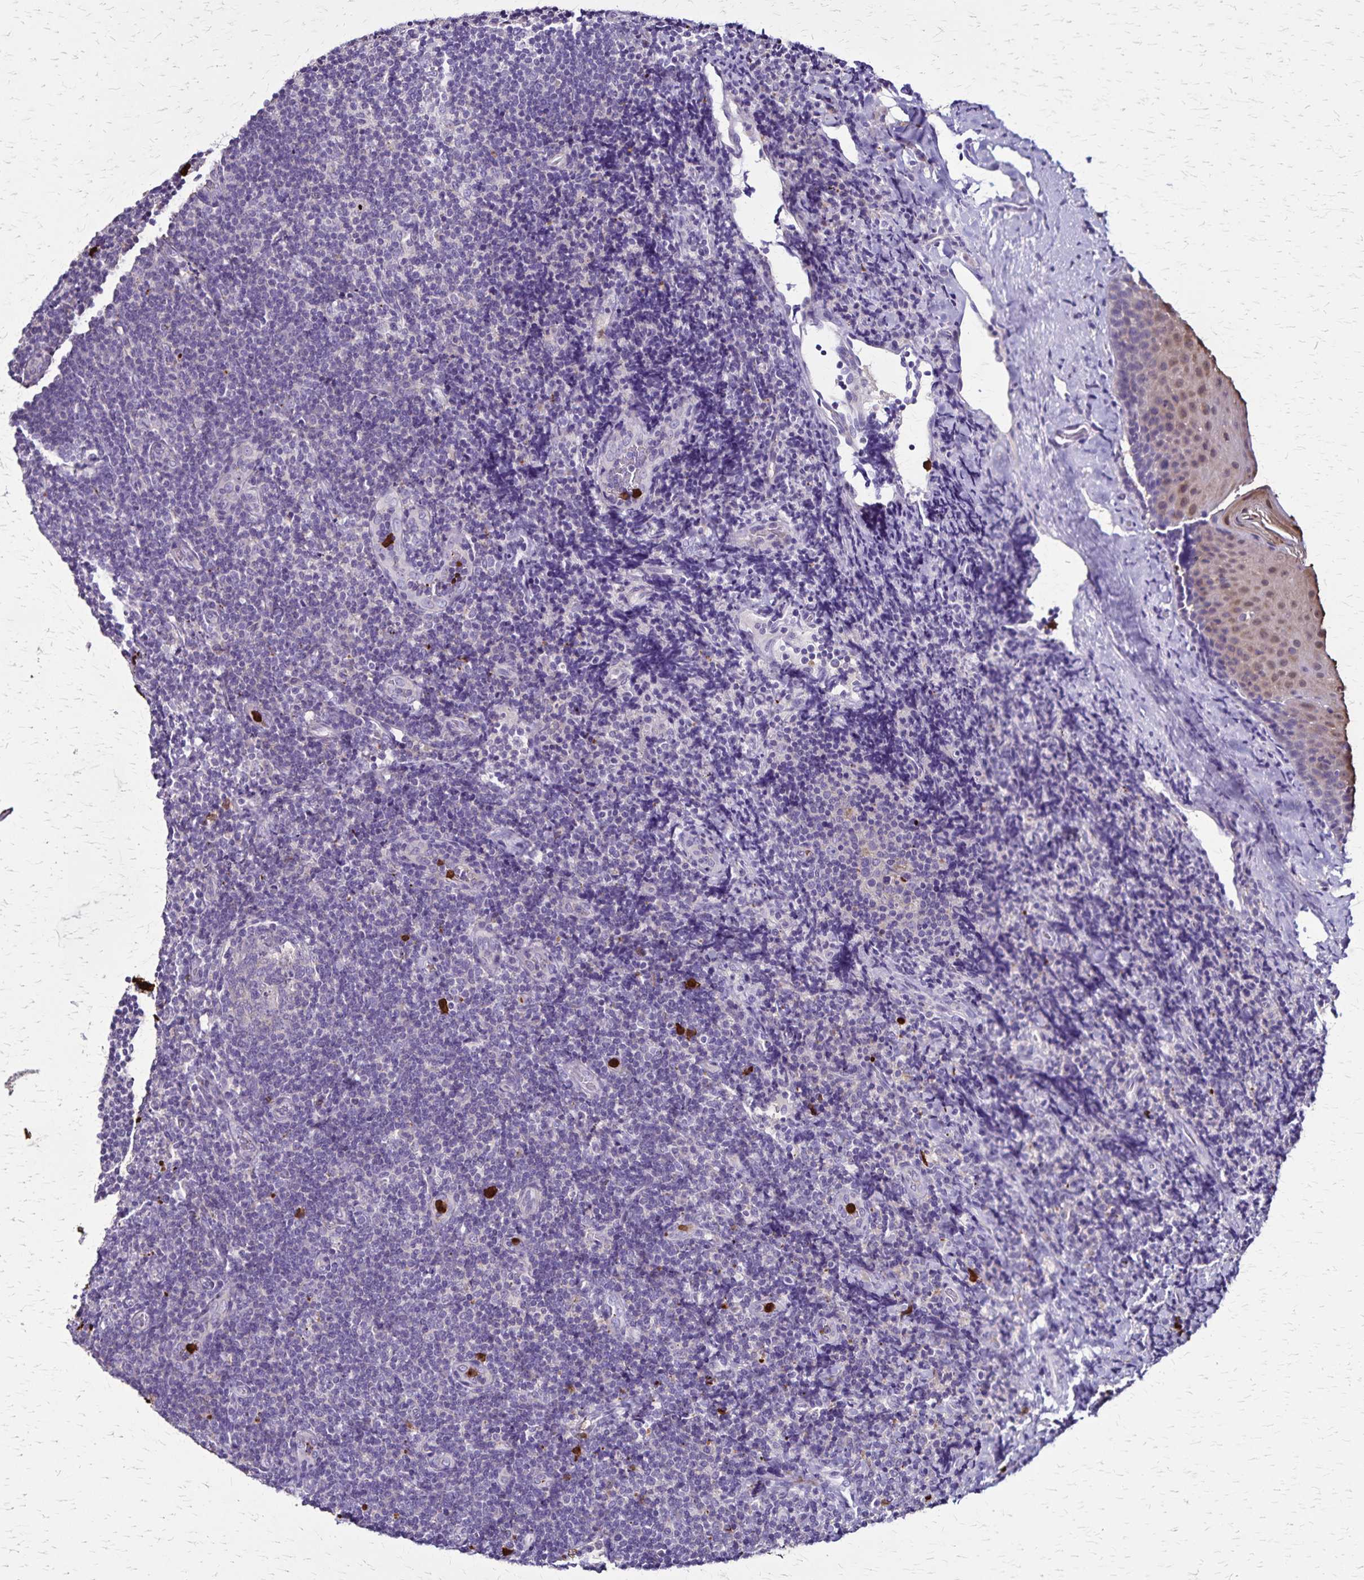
{"staining": {"intensity": "strong", "quantity": "<25%", "location": "cytoplasmic/membranous"}, "tissue": "tonsil", "cell_type": "Germinal center cells", "image_type": "normal", "snomed": [{"axis": "morphology", "description": "Normal tissue, NOS"}, {"axis": "topography", "description": "Tonsil"}], "caption": "The histopathology image demonstrates immunohistochemical staining of normal tonsil. There is strong cytoplasmic/membranous positivity is appreciated in approximately <25% of germinal center cells.", "gene": "ULBP3", "patient": {"sex": "male", "age": 17}}